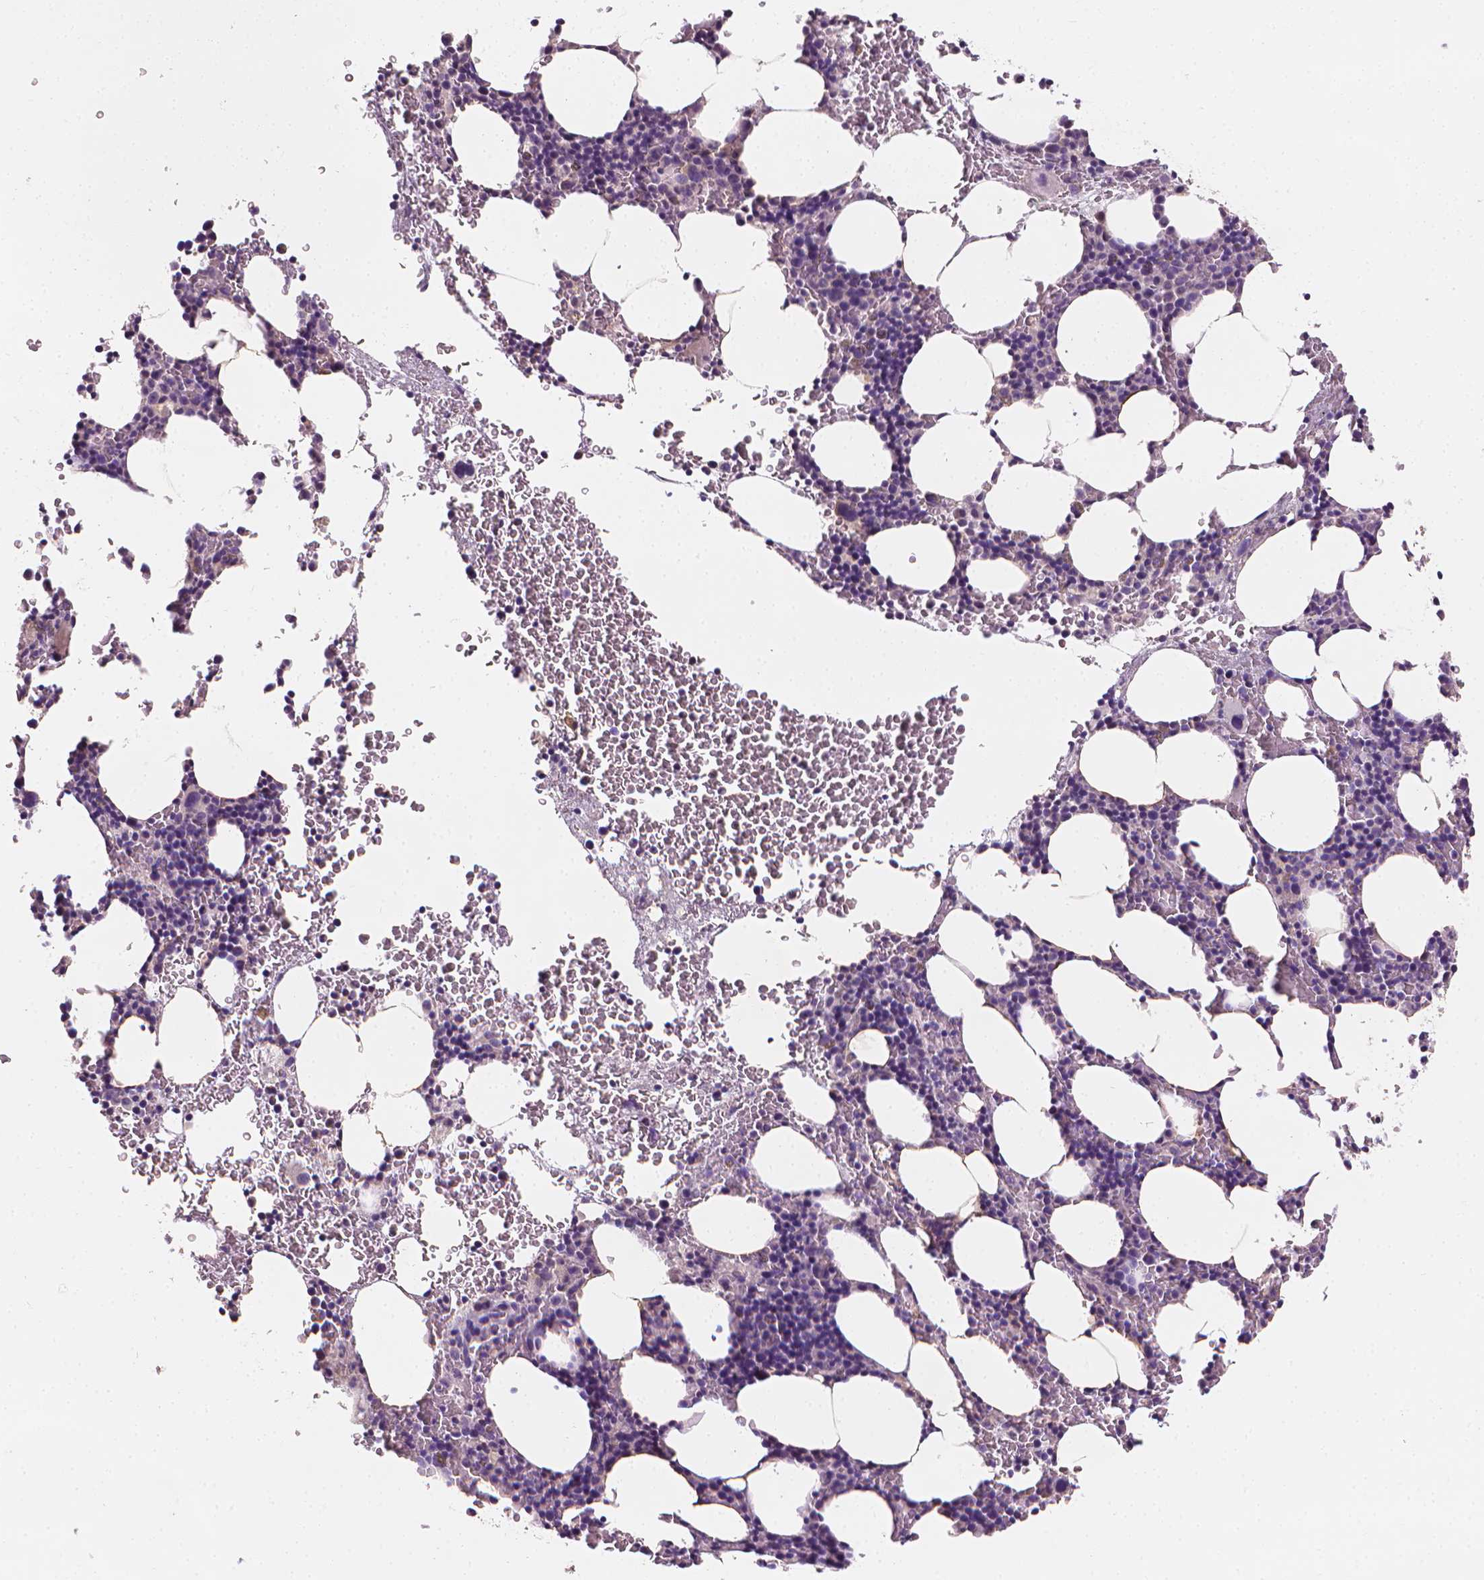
{"staining": {"intensity": "negative", "quantity": "none", "location": "none"}, "tissue": "bone marrow", "cell_type": "Hematopoietic cells", "image_type": "normal", "snomed": [{"axis": "morphology", "description": "Normal tissue, NOS"}, {"axis": "topography", "description": "Bone marrow"}], "caption": "Immunohistochemistry (IHC) photomicrograph of benign bone marrow: bone marrow stained with DAB displays no significant protein positivity in hematopoietic cells.", "gene": "FASN", "patient": {"sex": "male", "age": 77}}